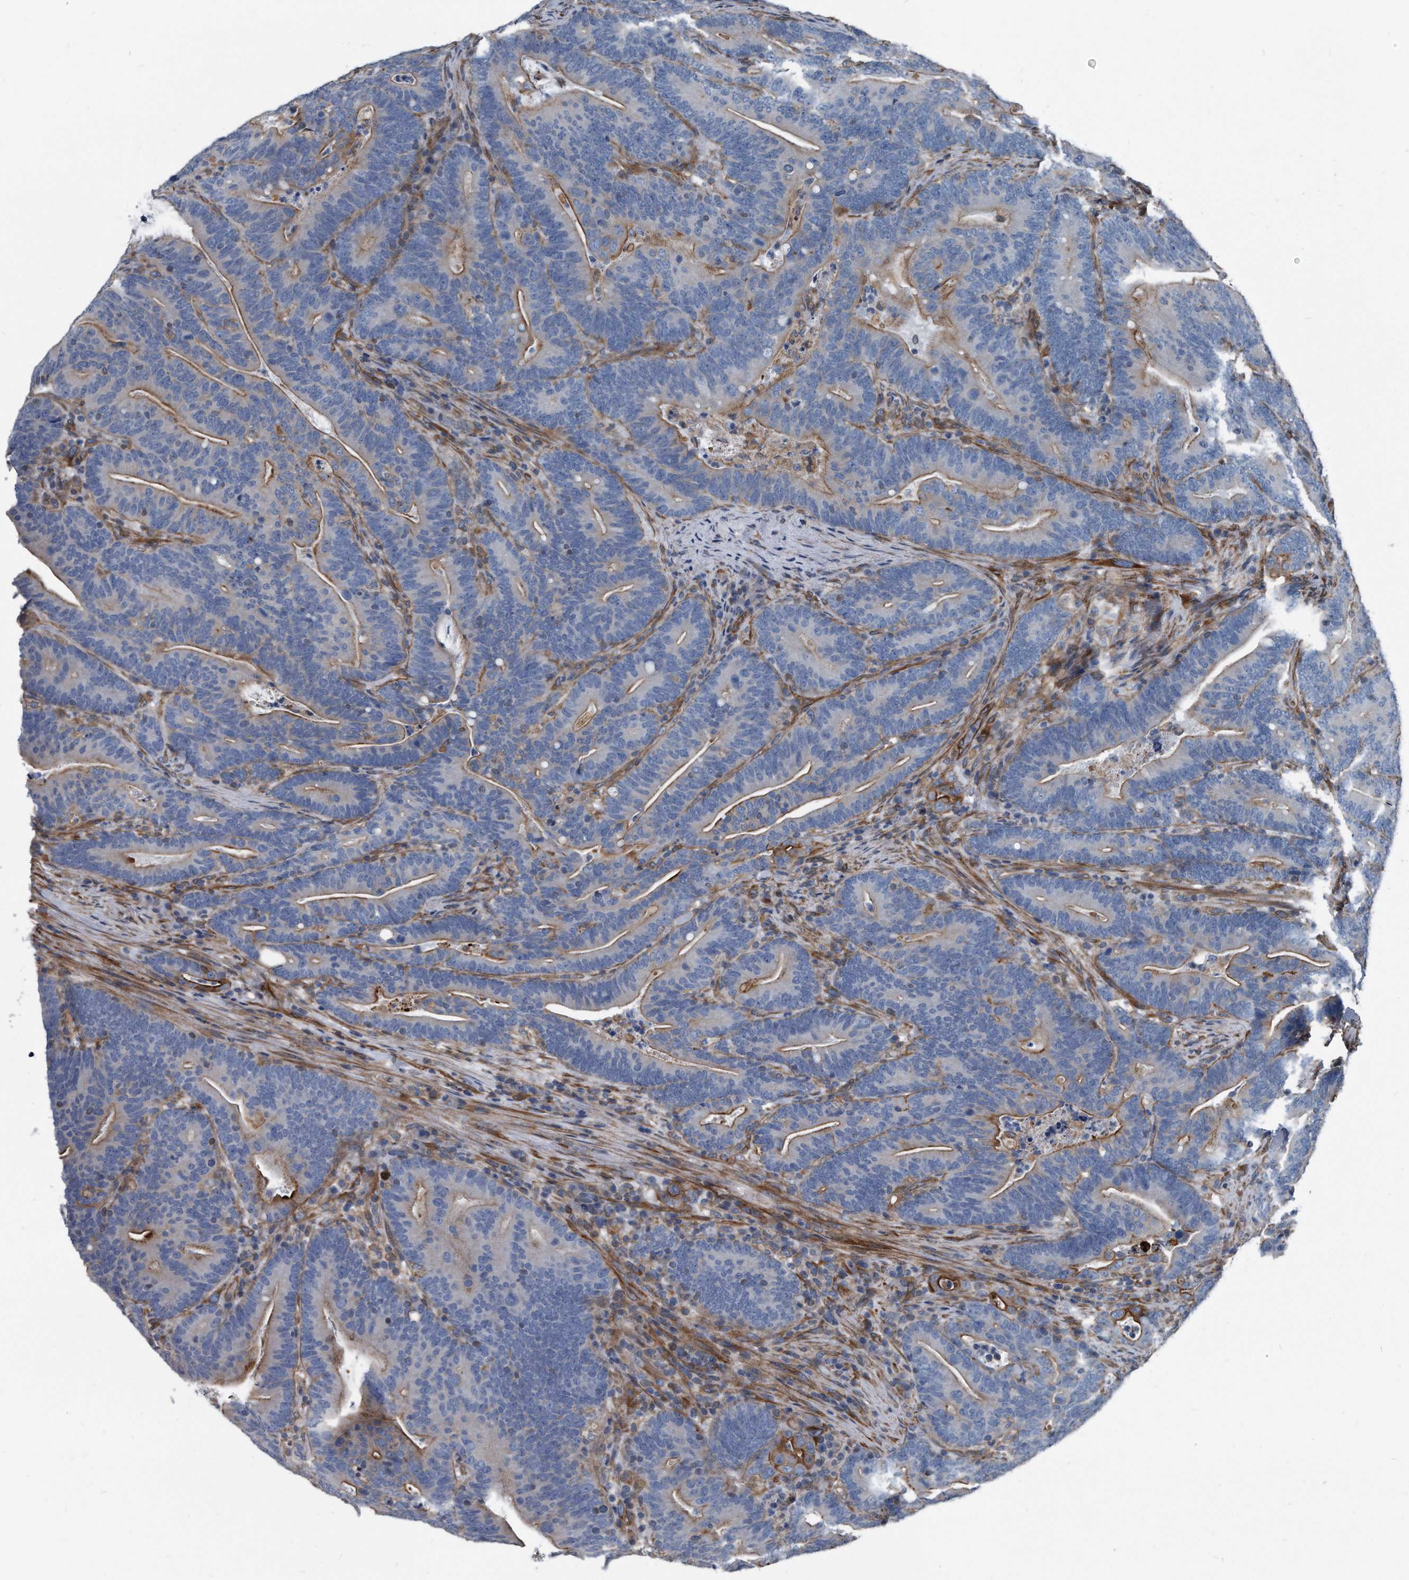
{"staining": {"intensity": "moderate", "quantity": "25%-75%", "location": "cytoplasmic/membranous"}, "tissue": "colorectal cancer", "cell_type": "Tumor cells", "image_type": "cancer", "snomed": [{"axis": "morphology", "description": "Adenocarcinoma, NOS"}, {"axis": "topography", "description": "Colon"}], "caption": "The image reveals immunohistochemical staining of colorectal adenocarcinoma. There is moderate cytoplasmic/membranous expression is identified in approximately 25%-75% of tumor cells.", "gene": "PLEC", "patient": {"sex": "female", "age": 66}}